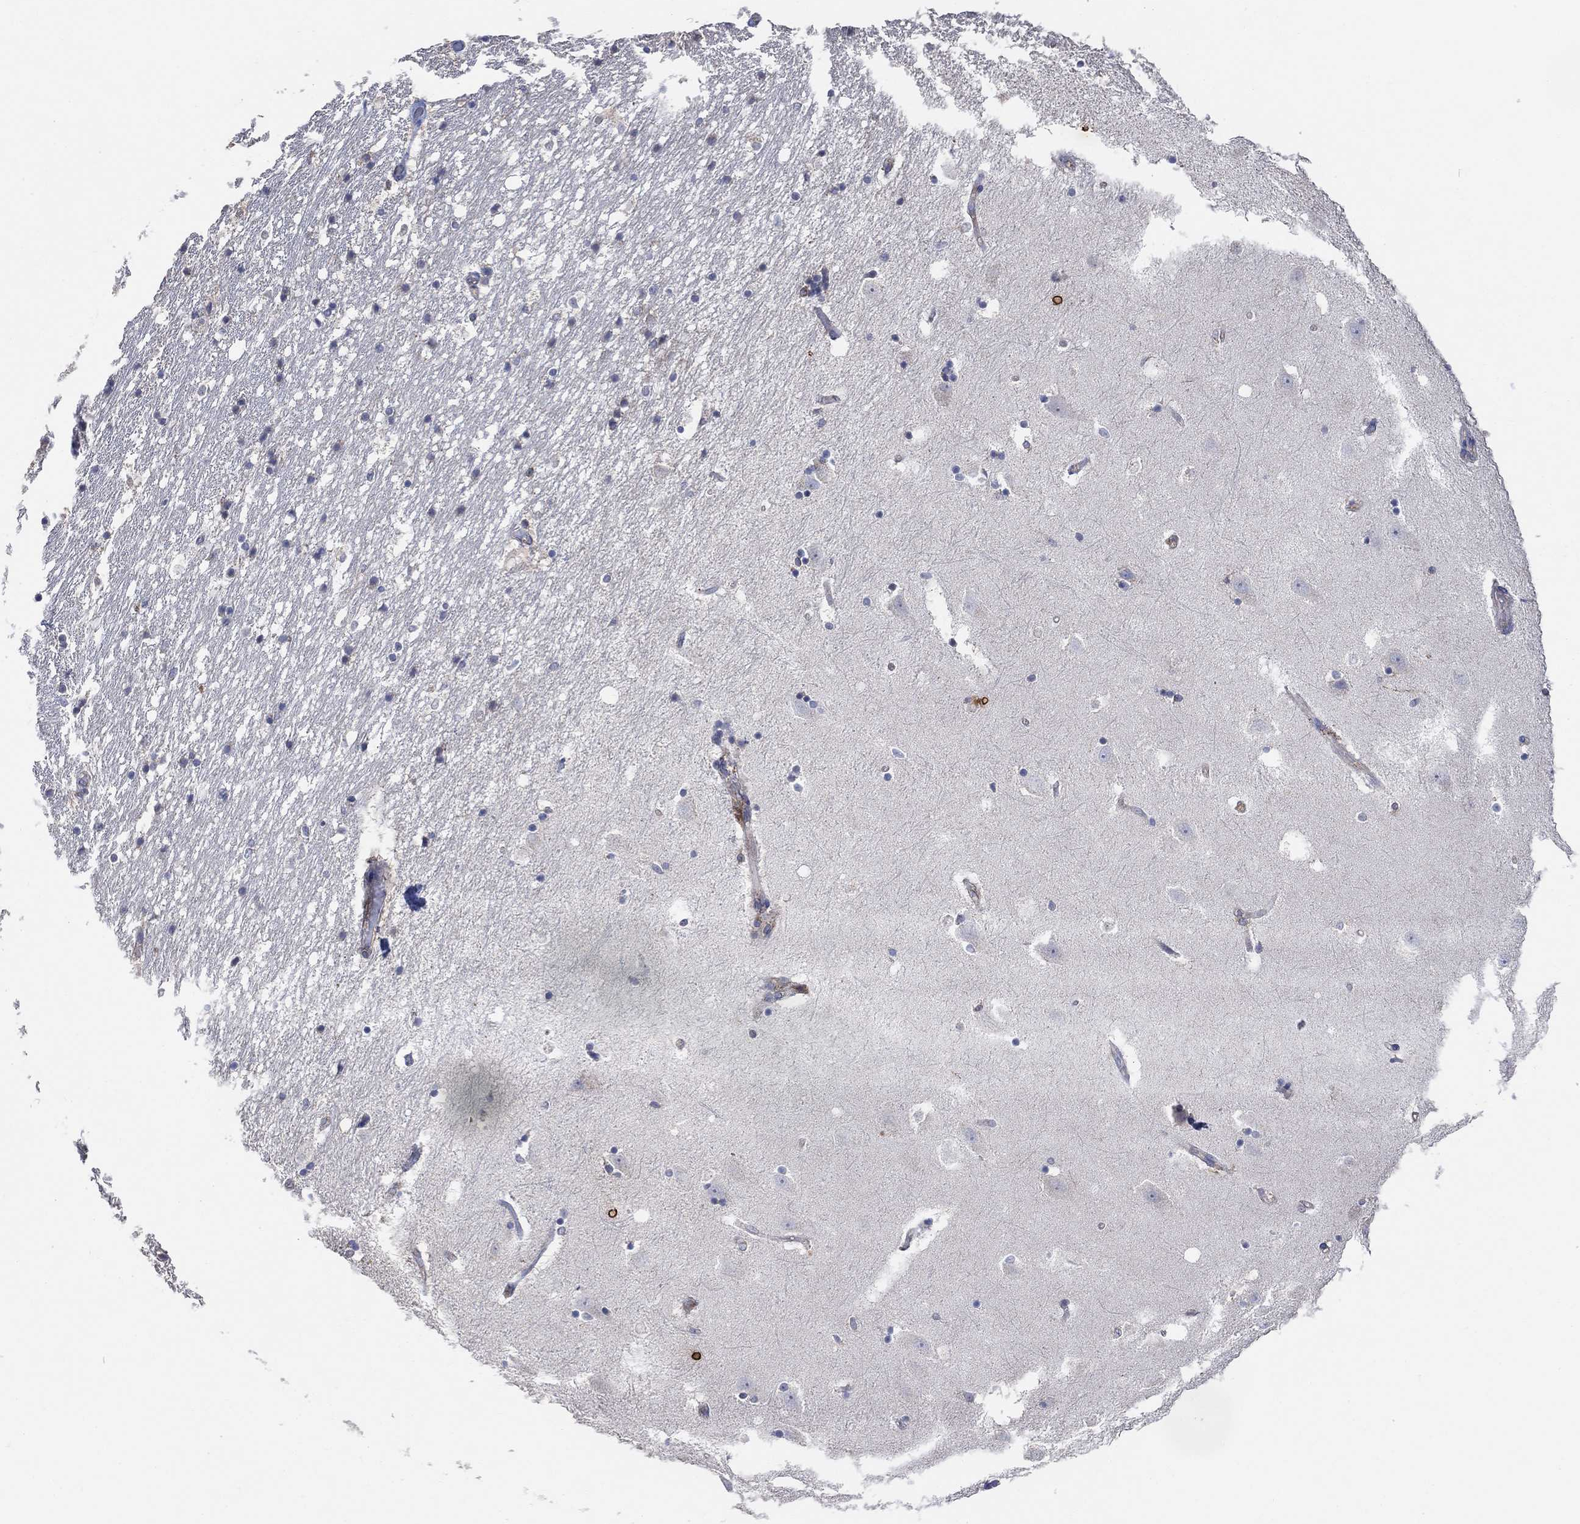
{"staining": {"intensity": "negative", "quantity": "none", "location": "none"}, "tissue": "hippocampus", "cell_type": "Glial cells", "image_type": "normal", "snomed": [{"axis": "morphology", "description": "Normal tissue, NOS"}, {"axis": "topography", "description": "Hippocampus"}], "caption": "Protein analysis of benign hippocampus displays no significant staining in glial cells.", "gene": "BLOC1S3", "patient": {"sex": "male", "age": 49}}